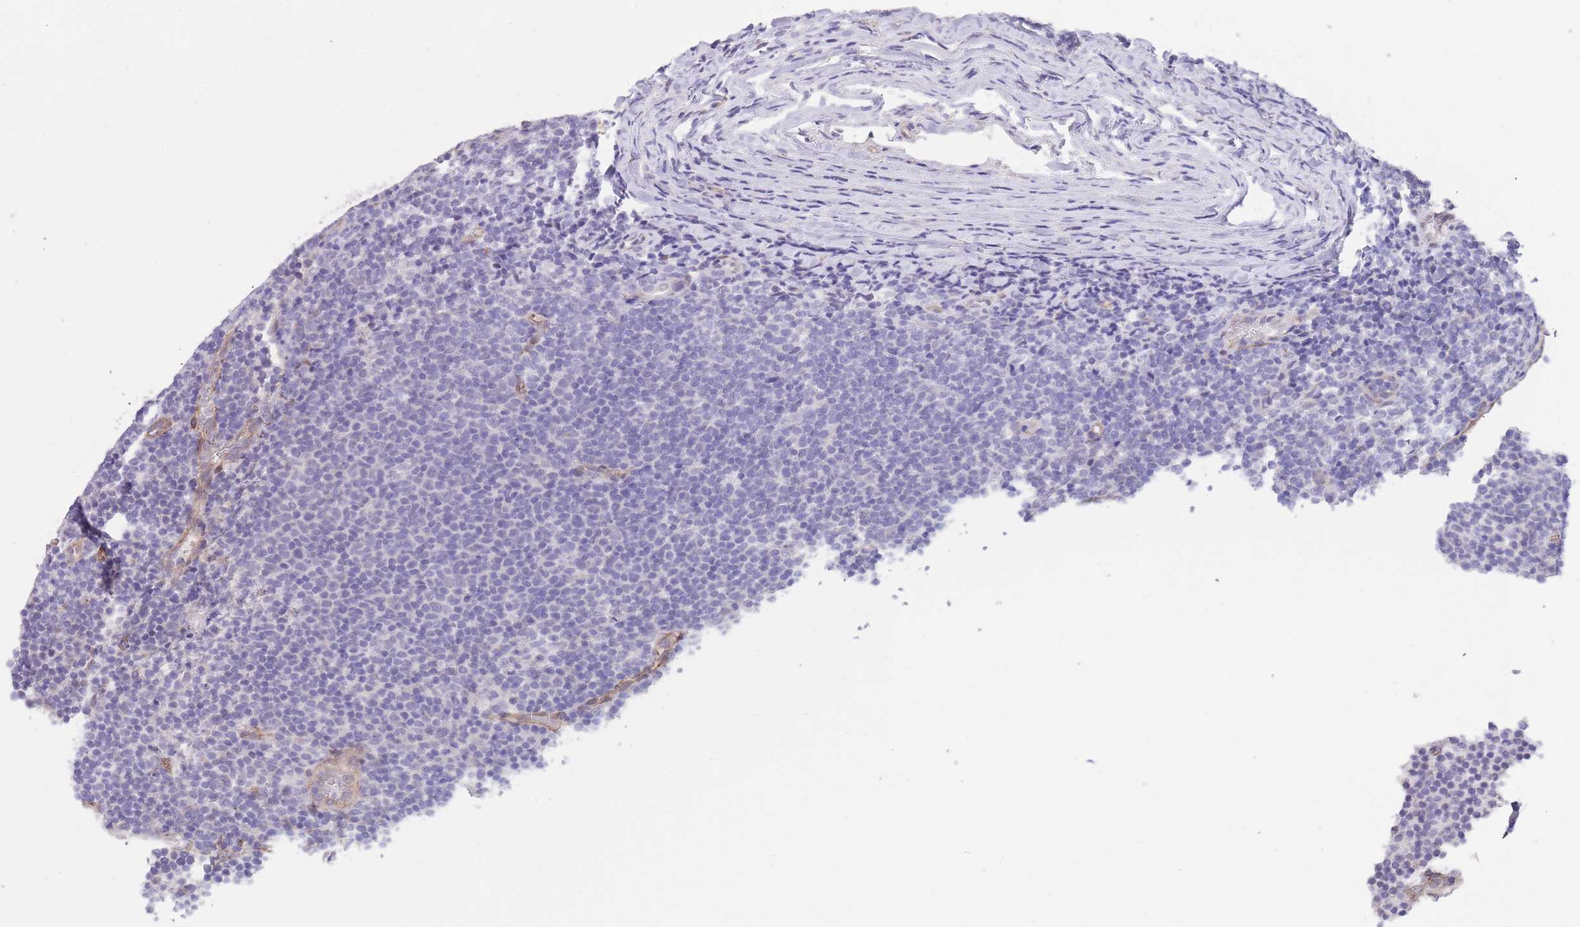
{"staining": {"intensity": "negative", "quantity": "none", "location": "none"}, "tissue": "lymphoma", "cell_type": "Tumor cells", "image_type": "cancer", "snomed": [{"axis": "morphology", "description": "Malignant lymphoma, non-Hodgkin's type, Low grade"}, {"axis": "topography", "description": "Lymph node"}], "caption": "The photomicrograph exhibits no staining of tumor cells in lymphoma.", "gene": "QTRT1", "patient": {"sex": "male", "age": 66}}